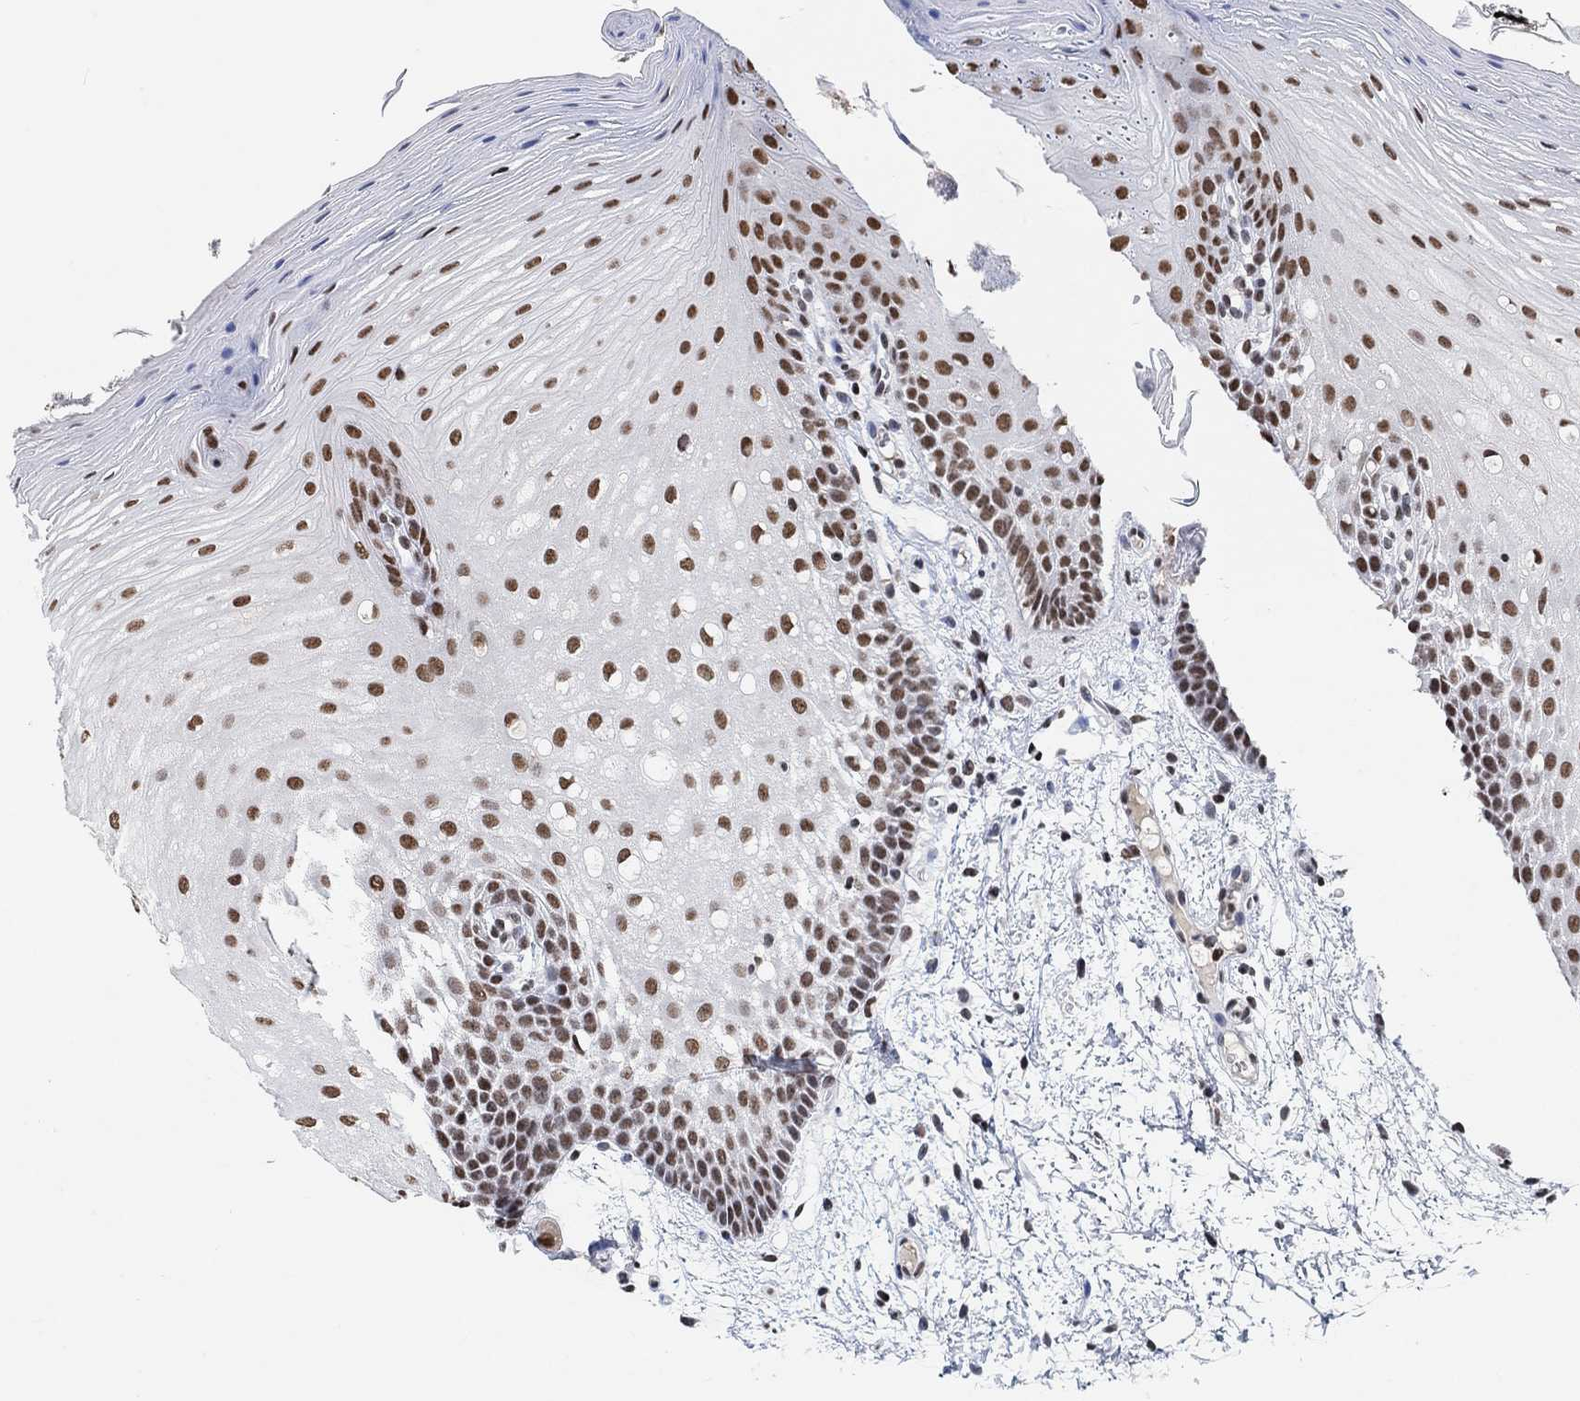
{"staining": {"intensity": "moderate", "quantity": ">75%", "location": "nuclear"}, "tissue": "oral mucosa", "cell_type": "Squamous epithelial cells", "image_type": "normal", "snomed": [{"axis": "morphology", "description": "Normal tissue, NOS"}, {"axis": "morphology", "description": "Squamous cell carcinoma, NOS"}, {"axis": "topography", "description": "Oral tissue"}, {"axis": "topography", "description": "Head-Neck"}], "caption": "Oral mucosa was stained to show a protein in brown. There is medium levels of moderate nuclear staining in approximately >75% of squamous epithelial cells. (Brightfield microscopy of DAB IHC at high magnification).", "gene": "USP39", "patient": {"sex": "male", "age": 69}}